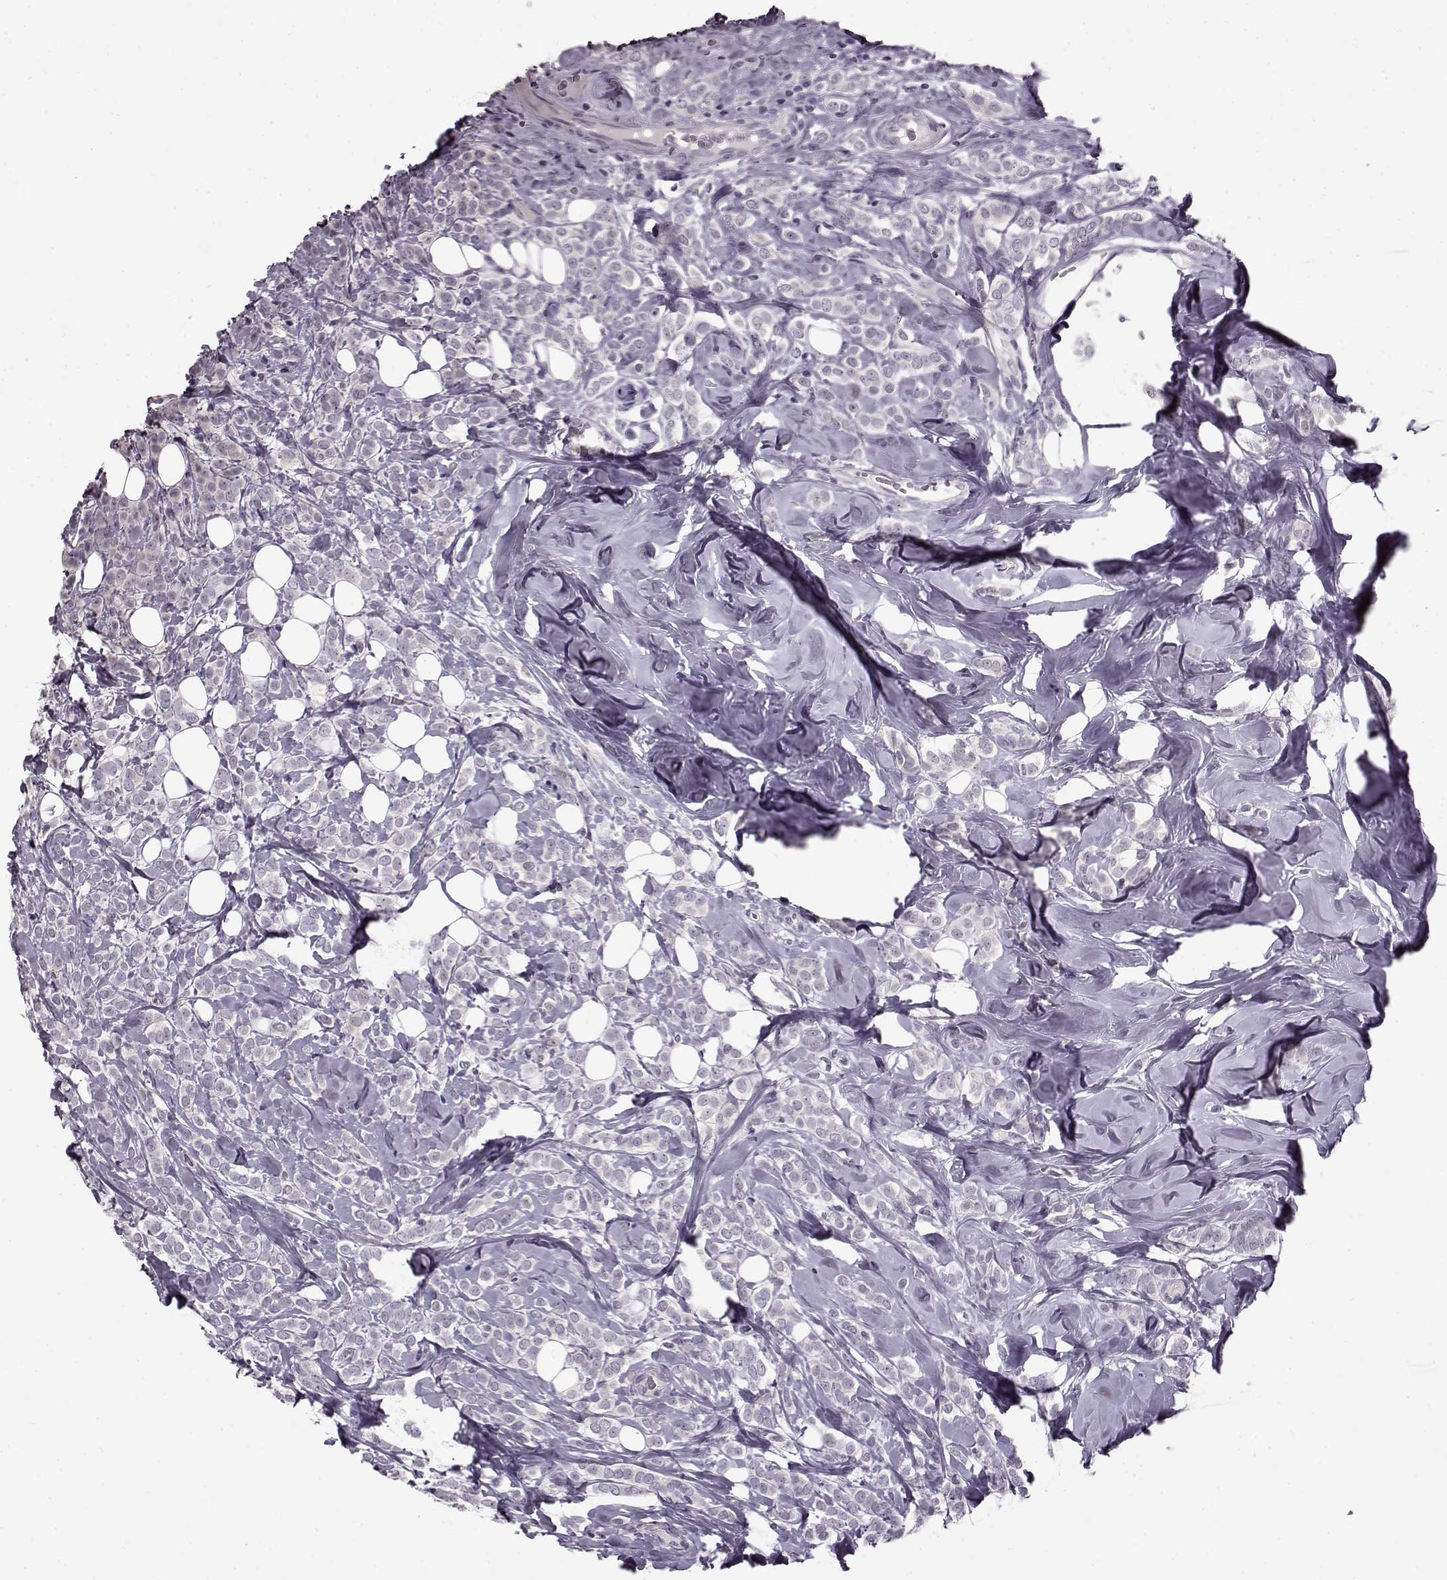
{"staining": {"intensity": "negative", "quantity": "none", "location": "none"}, "tissue": "breast cancer", "cell_type": "Tumor cells", "image_type": "cancer", "snomed": [{"axis": "morphology", "description": "Lobular carcinoma"}, {"axis": "topography", "description": "Breast"}], "caption": "Immunohistochemistry (IHC) histopathology image of human breast cancer (lobular carcinoma) stained for a protein (brown), which reveals no staining in tumor cells.", "gene": "RP1L1", "patient": {"sex": "female", "age": 49}}